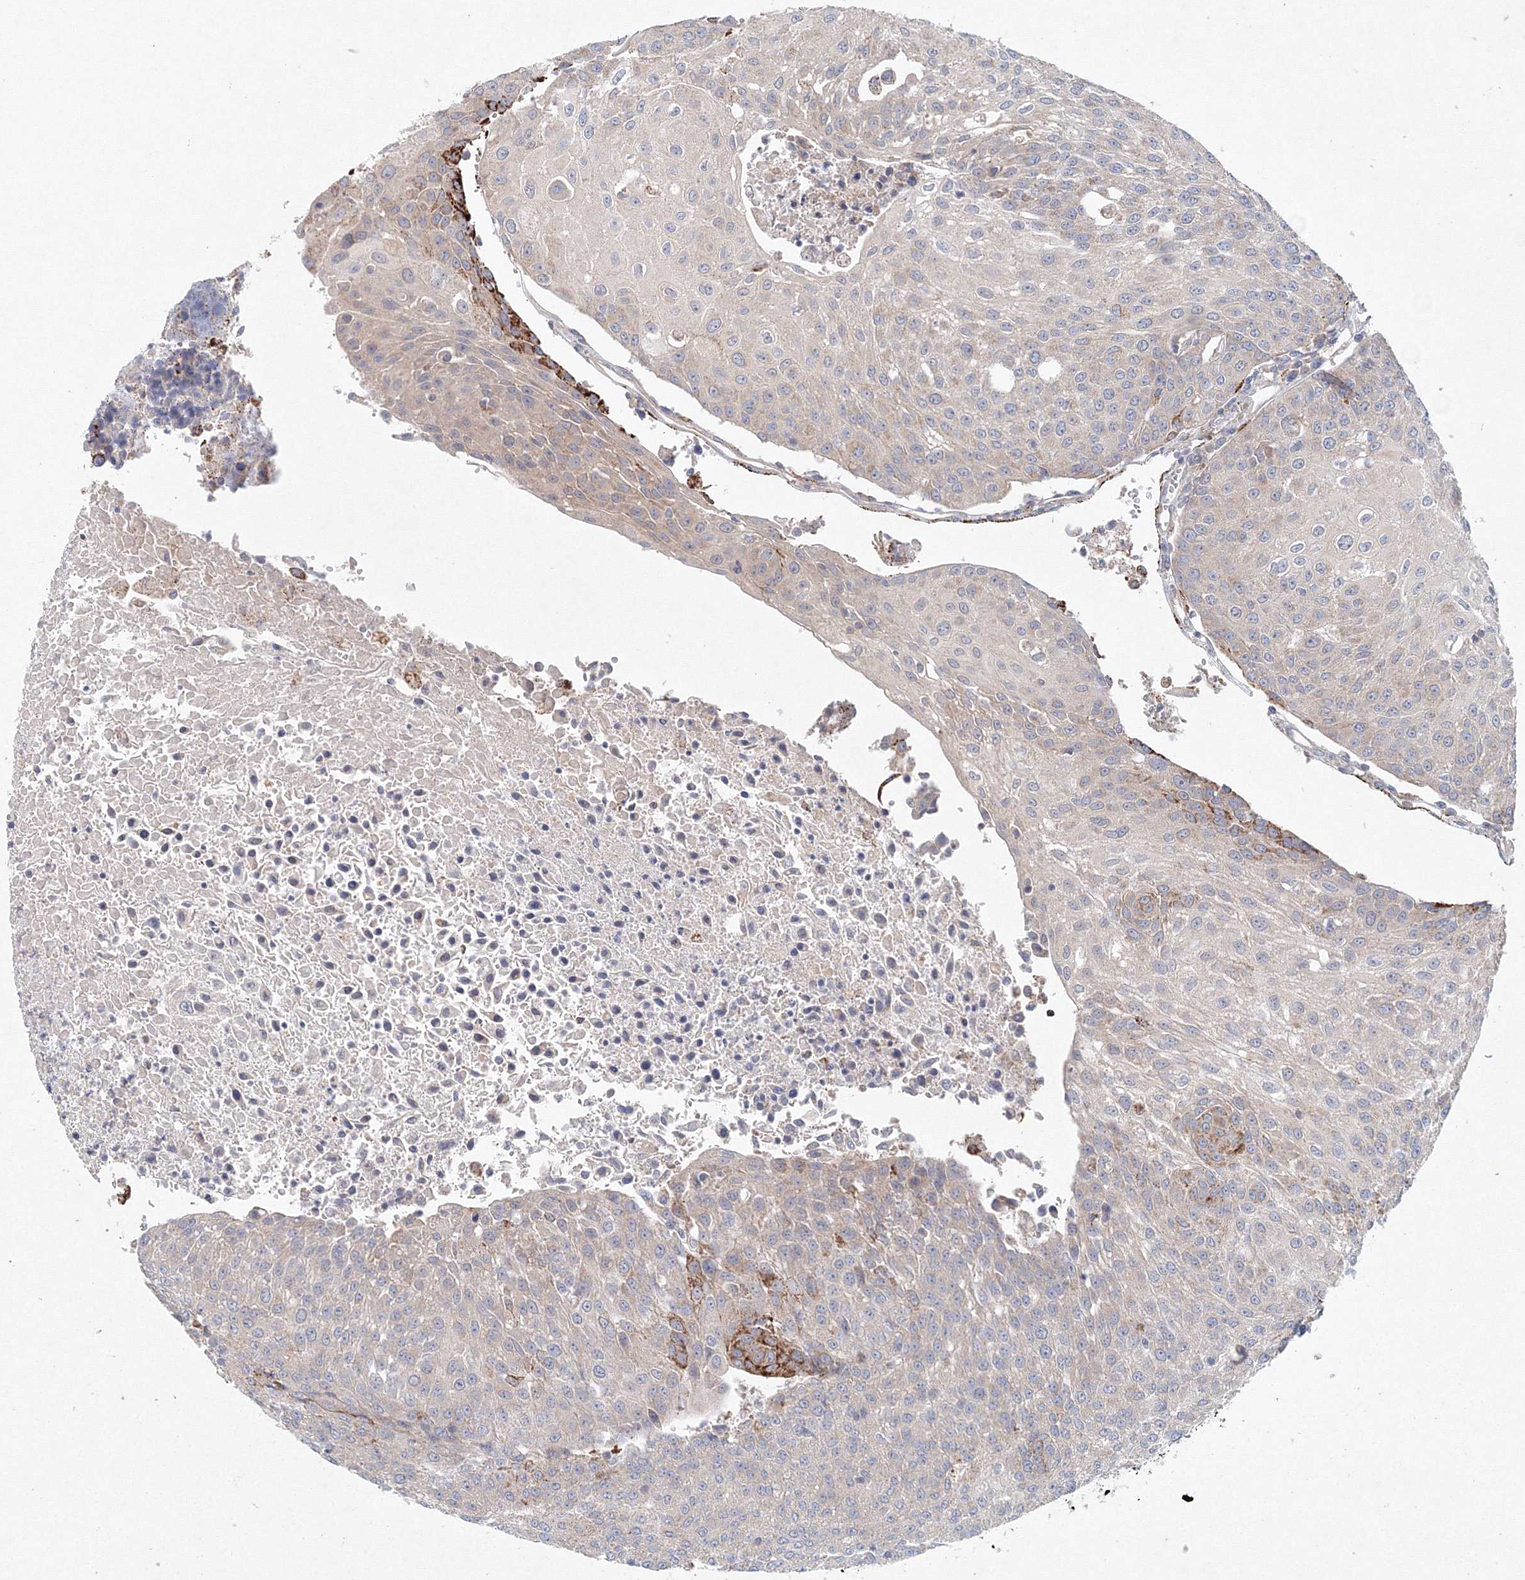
{"staining": {"intensity": "strong", "quantity": "<25%", "location": "cytoplasmic/membranous"}, "tissue": "urothelial cancer", "cell_type": "Tumor cells", "image_type": "cancer", "snomed": [{"axis": "morphology", "description": "Urothelial carcinoma, High grade"}, {"axis": "topography", "description": "Urinary bladder"}], "caption": "Urothelial cancer stained with a protein marker reveals strong staining in tumor cells.", "gene": "WDR49", "patient": {"sex": "female", "age": 85}}